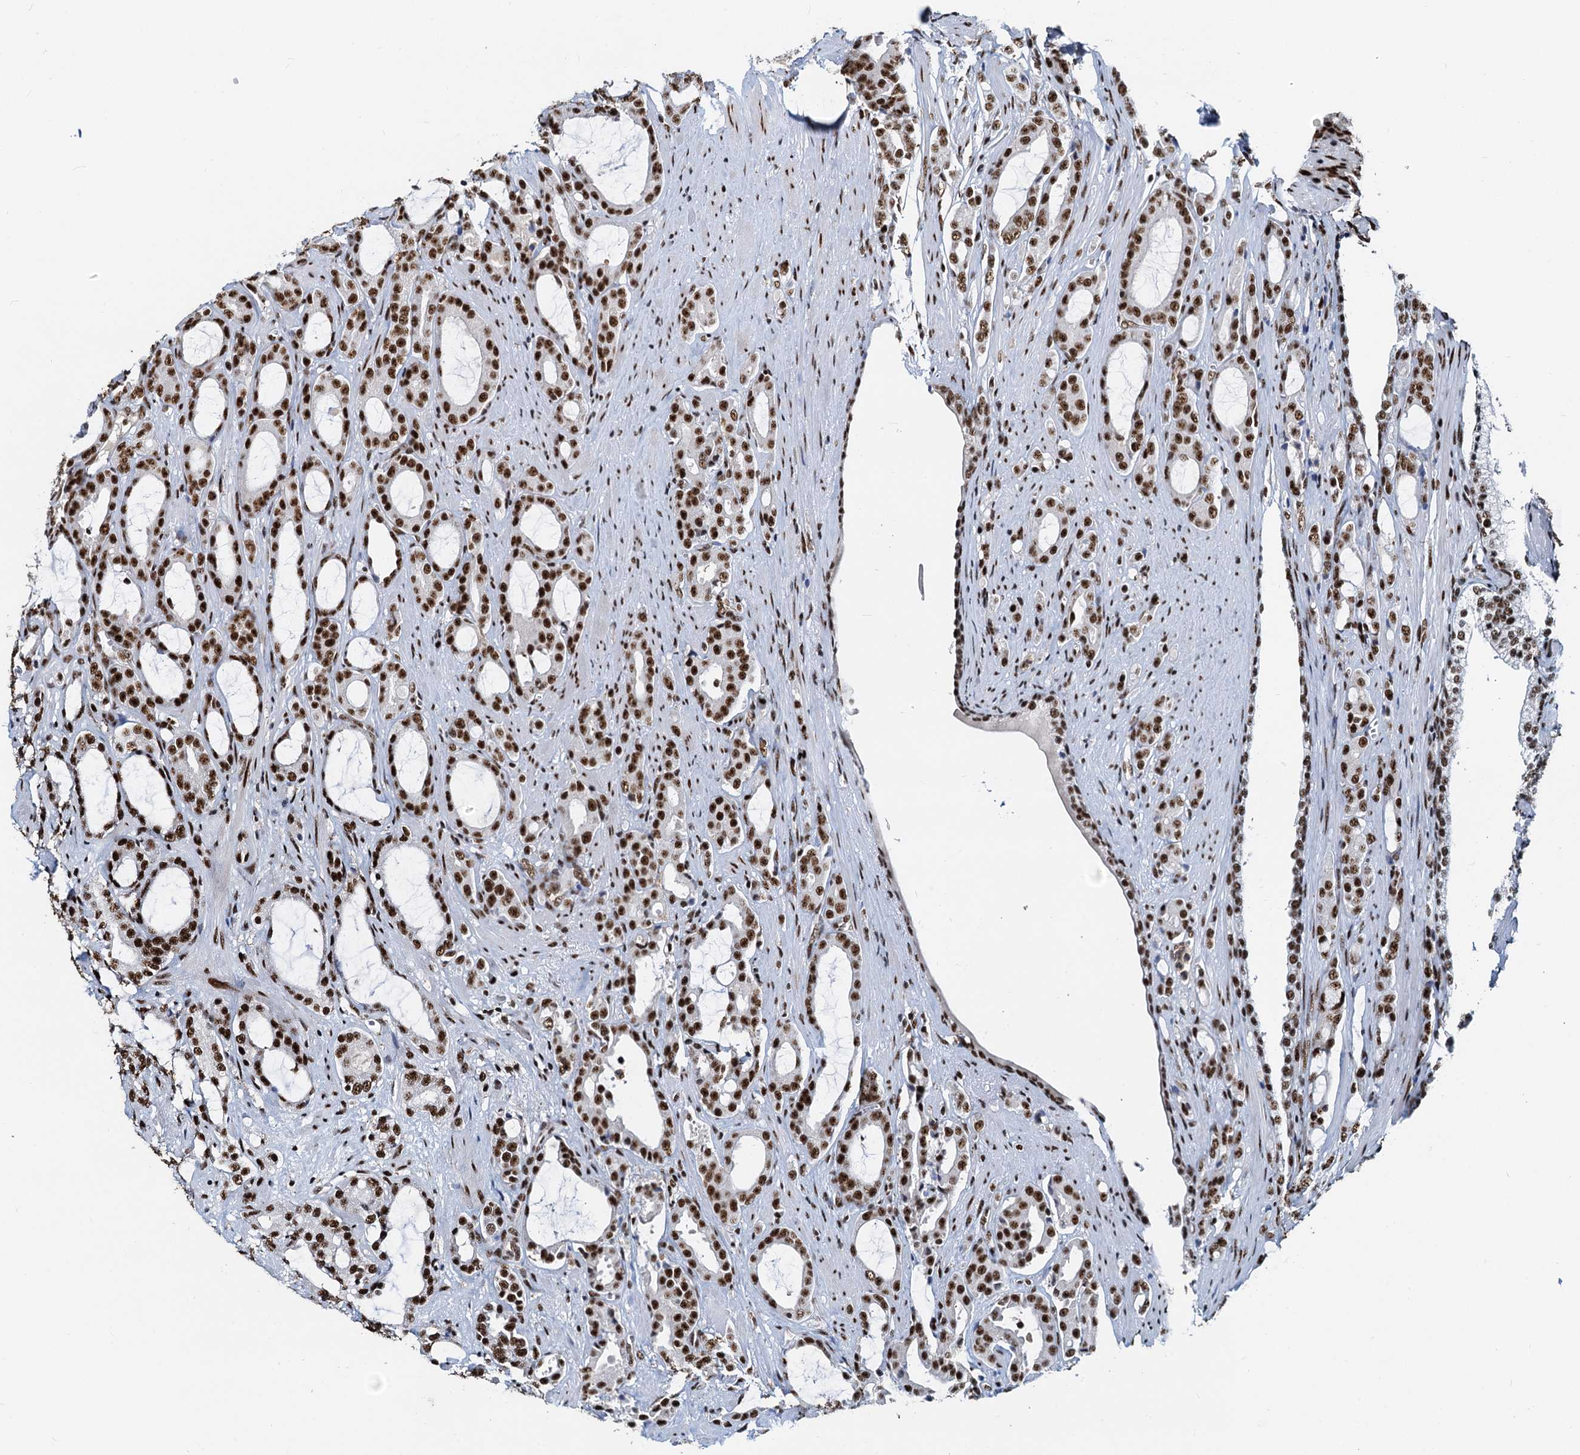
{"staining": {"intensity": "strong", "quantity": ">75%", "location": "nuclear"}, "tissue": "prostate cancer", "cell_type": "Tumor cells", "image_type": "cancer", "snomed": [{"axis": "morphology", "description": "Adenocarcinoma, High grade"}, {"axis": "topography", "description": "Prostate"}], "caption": "High-grade adenocarcinoma (prostate) was stained to show a protein in brown. There is high levels of strong nuclear positivity in about >75% of tumor cells. (IHC, brightfield microscopy, high magnification).", "gene": "RBM26", "patient": {"sex": "male", "age": 72}}